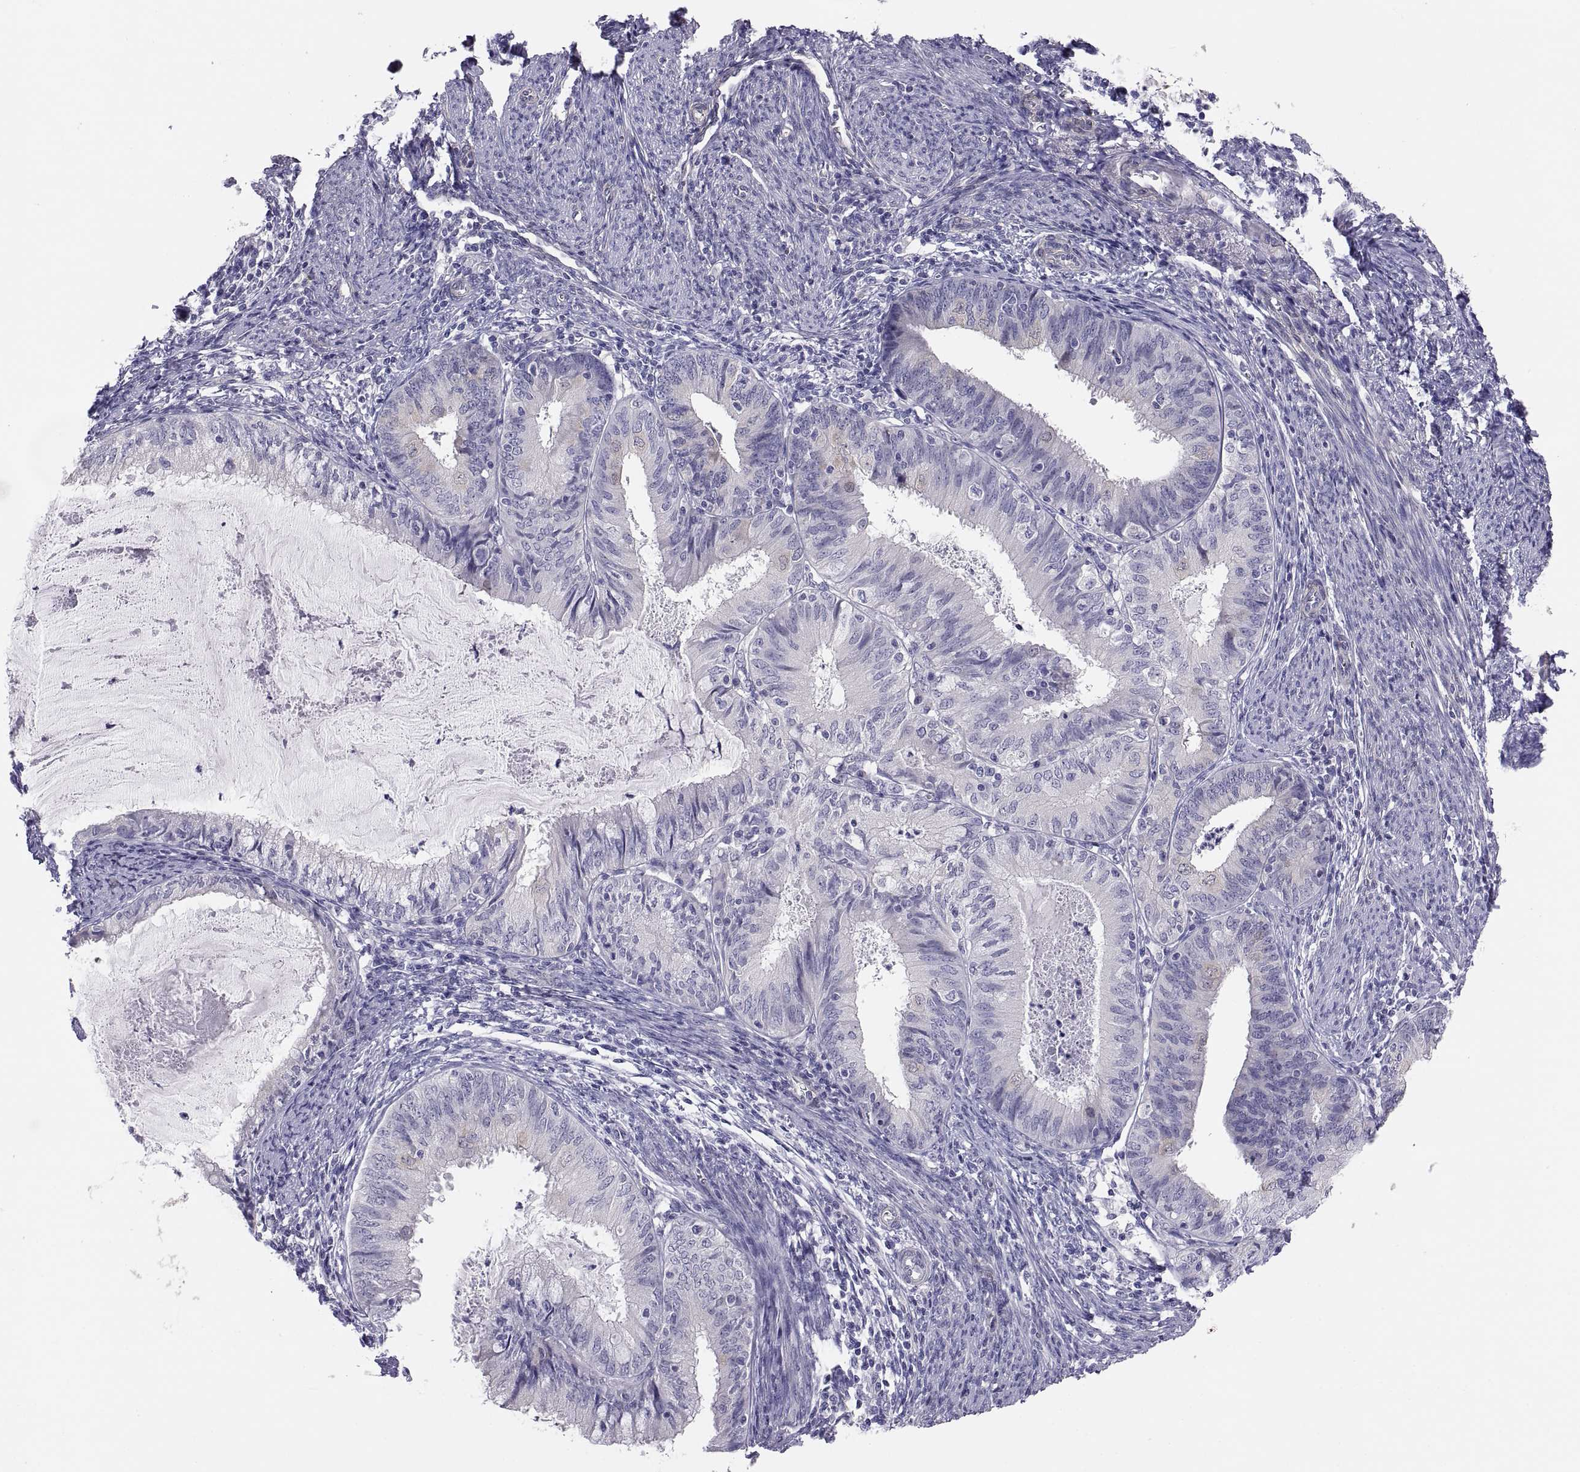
{"staining": {"intensity": "negative", "quantity": "none", "location": "none"}, "tissue": "endometrial cancer", "cell_type": "Tumor cells", "image_type": "cancer", "snomed": [{"axis": "morphology", "description": "Adenocarcinoma, NOS"}, {"axis": "topography", "description": "Endometrium"}], "caption": "Immunohistochemistry of endometrial adenocarcinoma displays no staining in tumor cells. (Stains: DAB IHC with hematoxylin counter stain, Microscopy: brightfield microscopy at high magnification).", "gene": "STRC", "patient": {"sex": "female", "age": 57}}